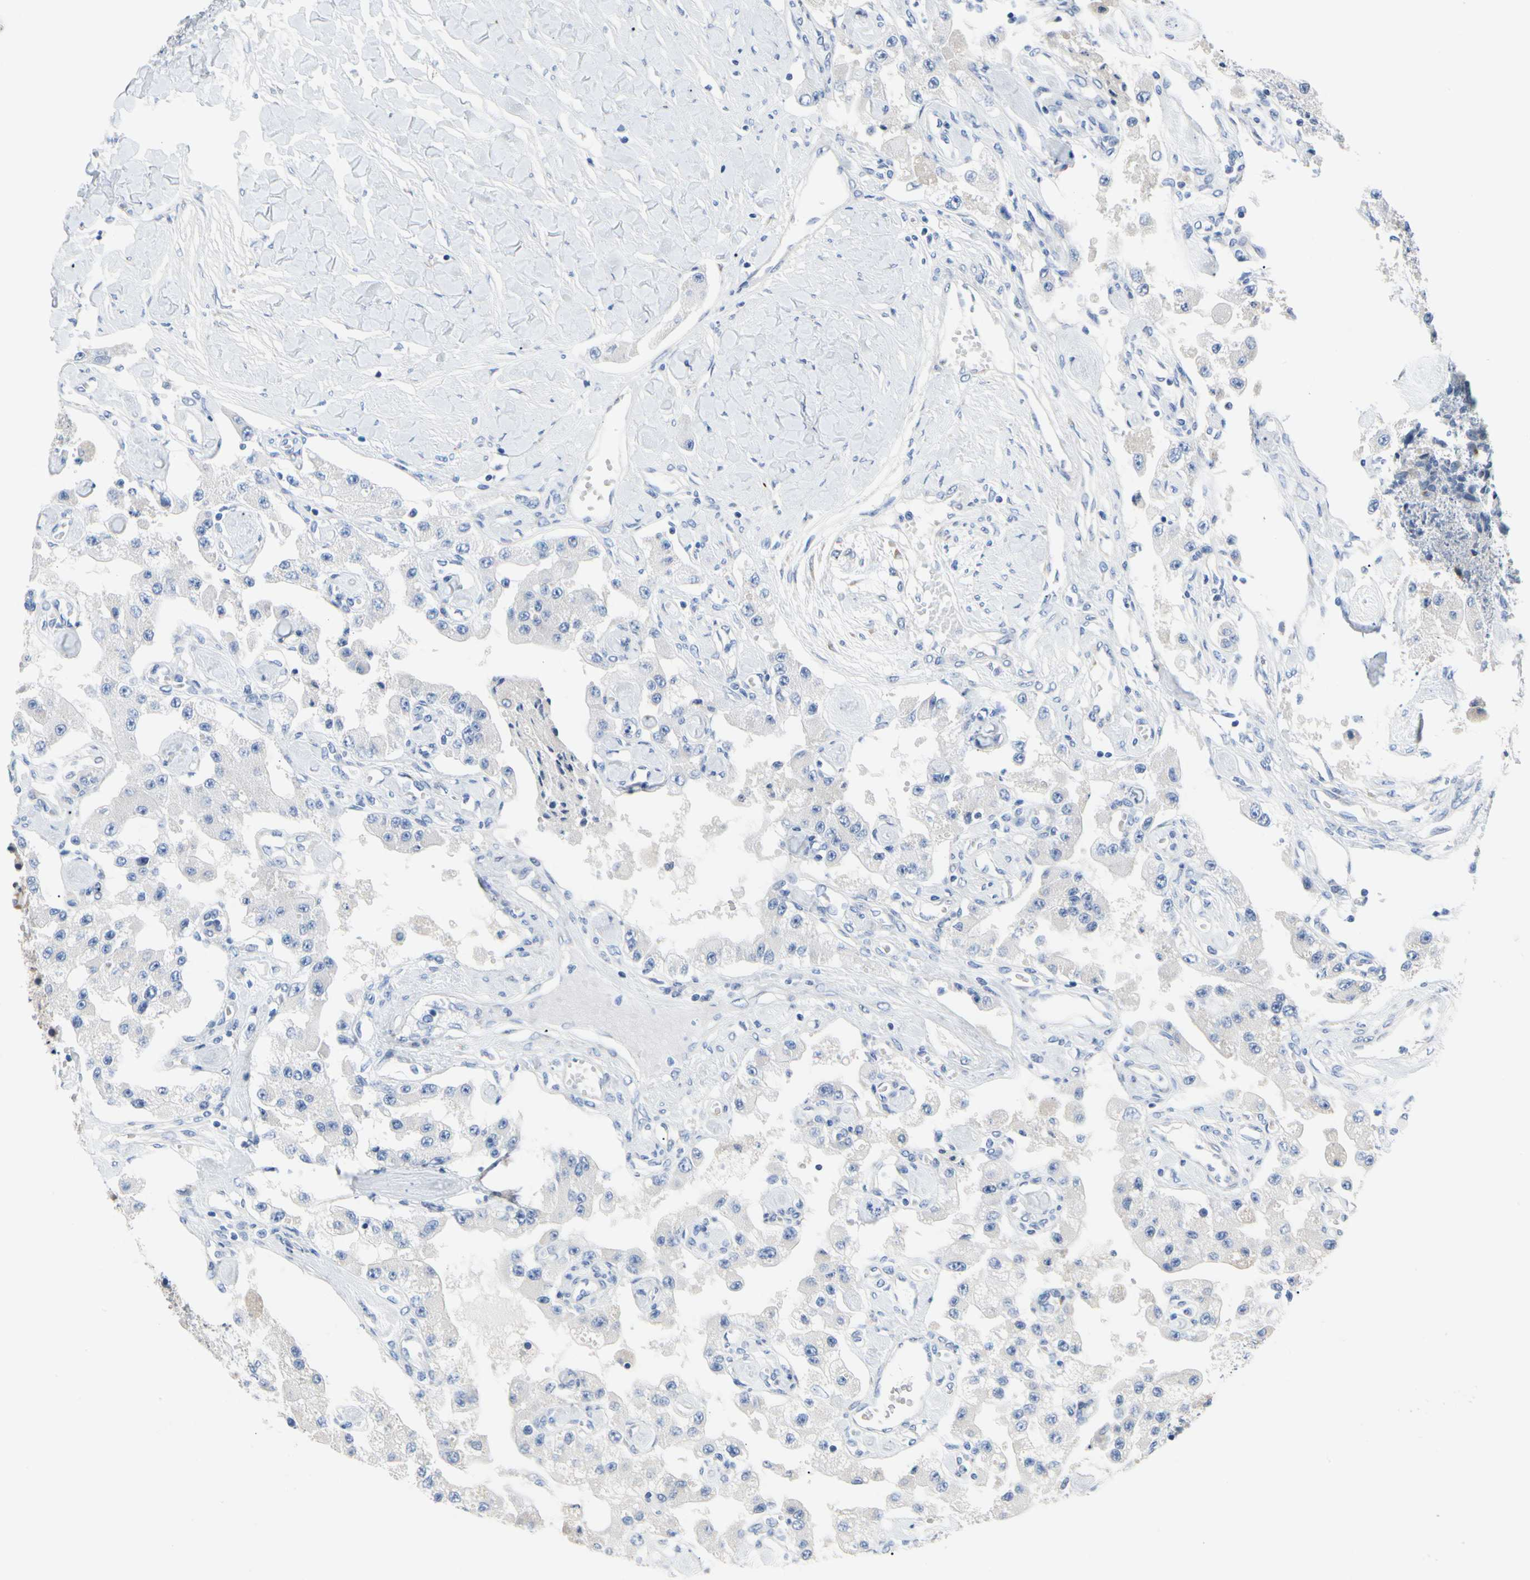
{"staining": {"intensity": "negative", "quantity": "none", "location": "none"}, "tissue": "carcinoid", "cell_type": "Tumor cells", "image_type": "cancer", "snomed": [{"axis": "morphology", "description": "Carcinoid, malignant, NOS"}, {"axis": "topography", "description": "Pancreas"}], "caption": "The immunohistochemistry photomicrograph has no significant expression in tumor cells of carcinoid (malignant) tissue. Brightfield microscopy of immunohistochemistry stained with DAB (brown) and hematoxylin (blue), captured at high magnification.", "gene": "ZNF236", "patient": {"sex": "male", "age": 41}}